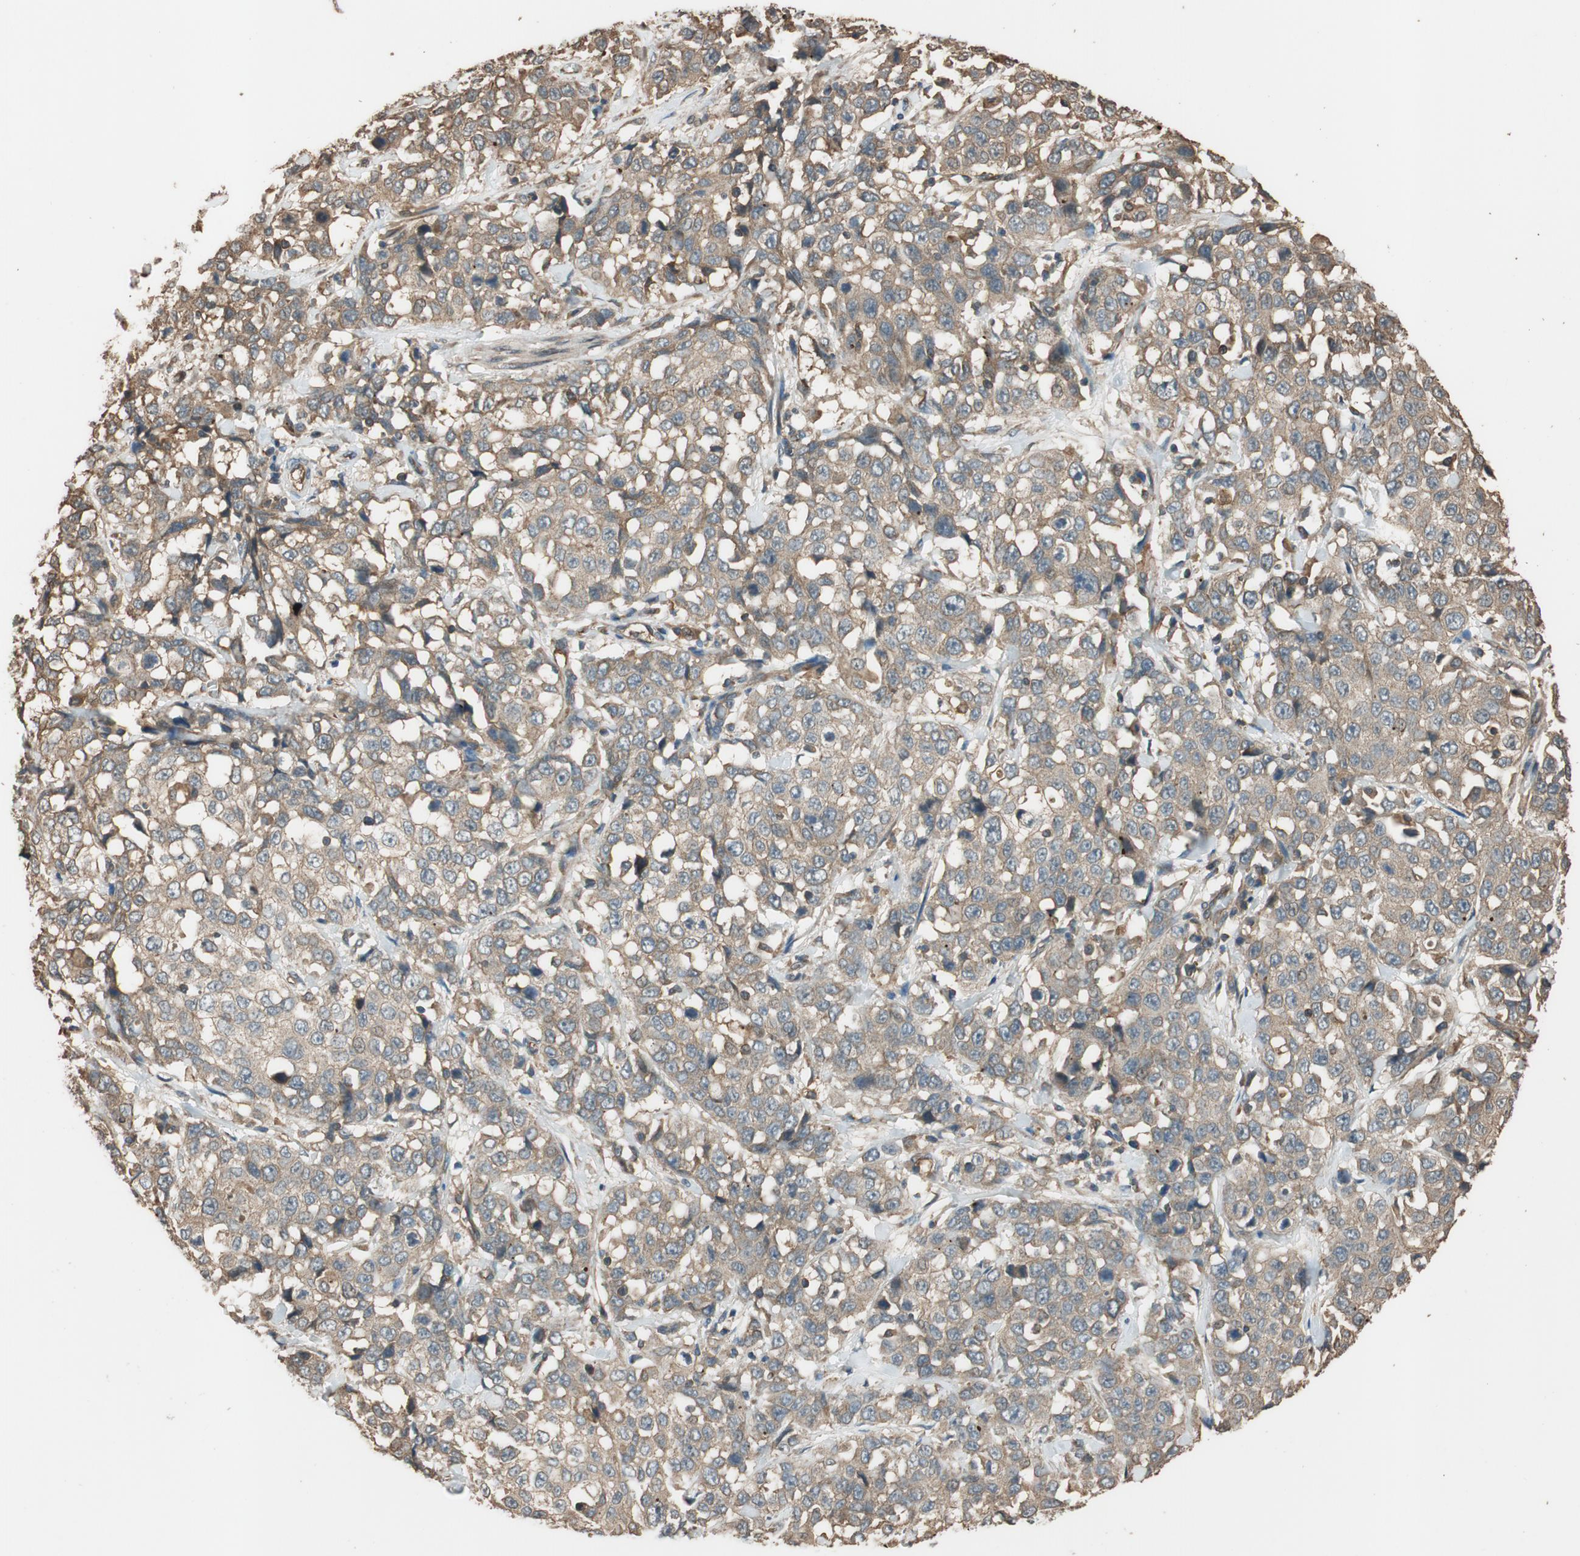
{"staining": {"intensity": "weak", "quantity": ">75%", "location": "cytoplasmic/membranous"}, "tissue": "stomach cancer", "cell_type": "Tumor cells", "image_type": "cancer", "snomed": [{"axis": "morphology", "description": "Normal tissue, NOS"}, {"axis": "morphology", "description": "Adenocarcinoma, NOS"}, {"axis": "topography", "description": "Stomach"}], "caption": "Brown immunohistochemical staining in human stomach cancer (adenocarcinoma) displays weak cytoplasmic/membranous expression in approximately >75% of tumor cells.", "gene": "MST1R", "patient": {"sex": "male", "age": 48}}